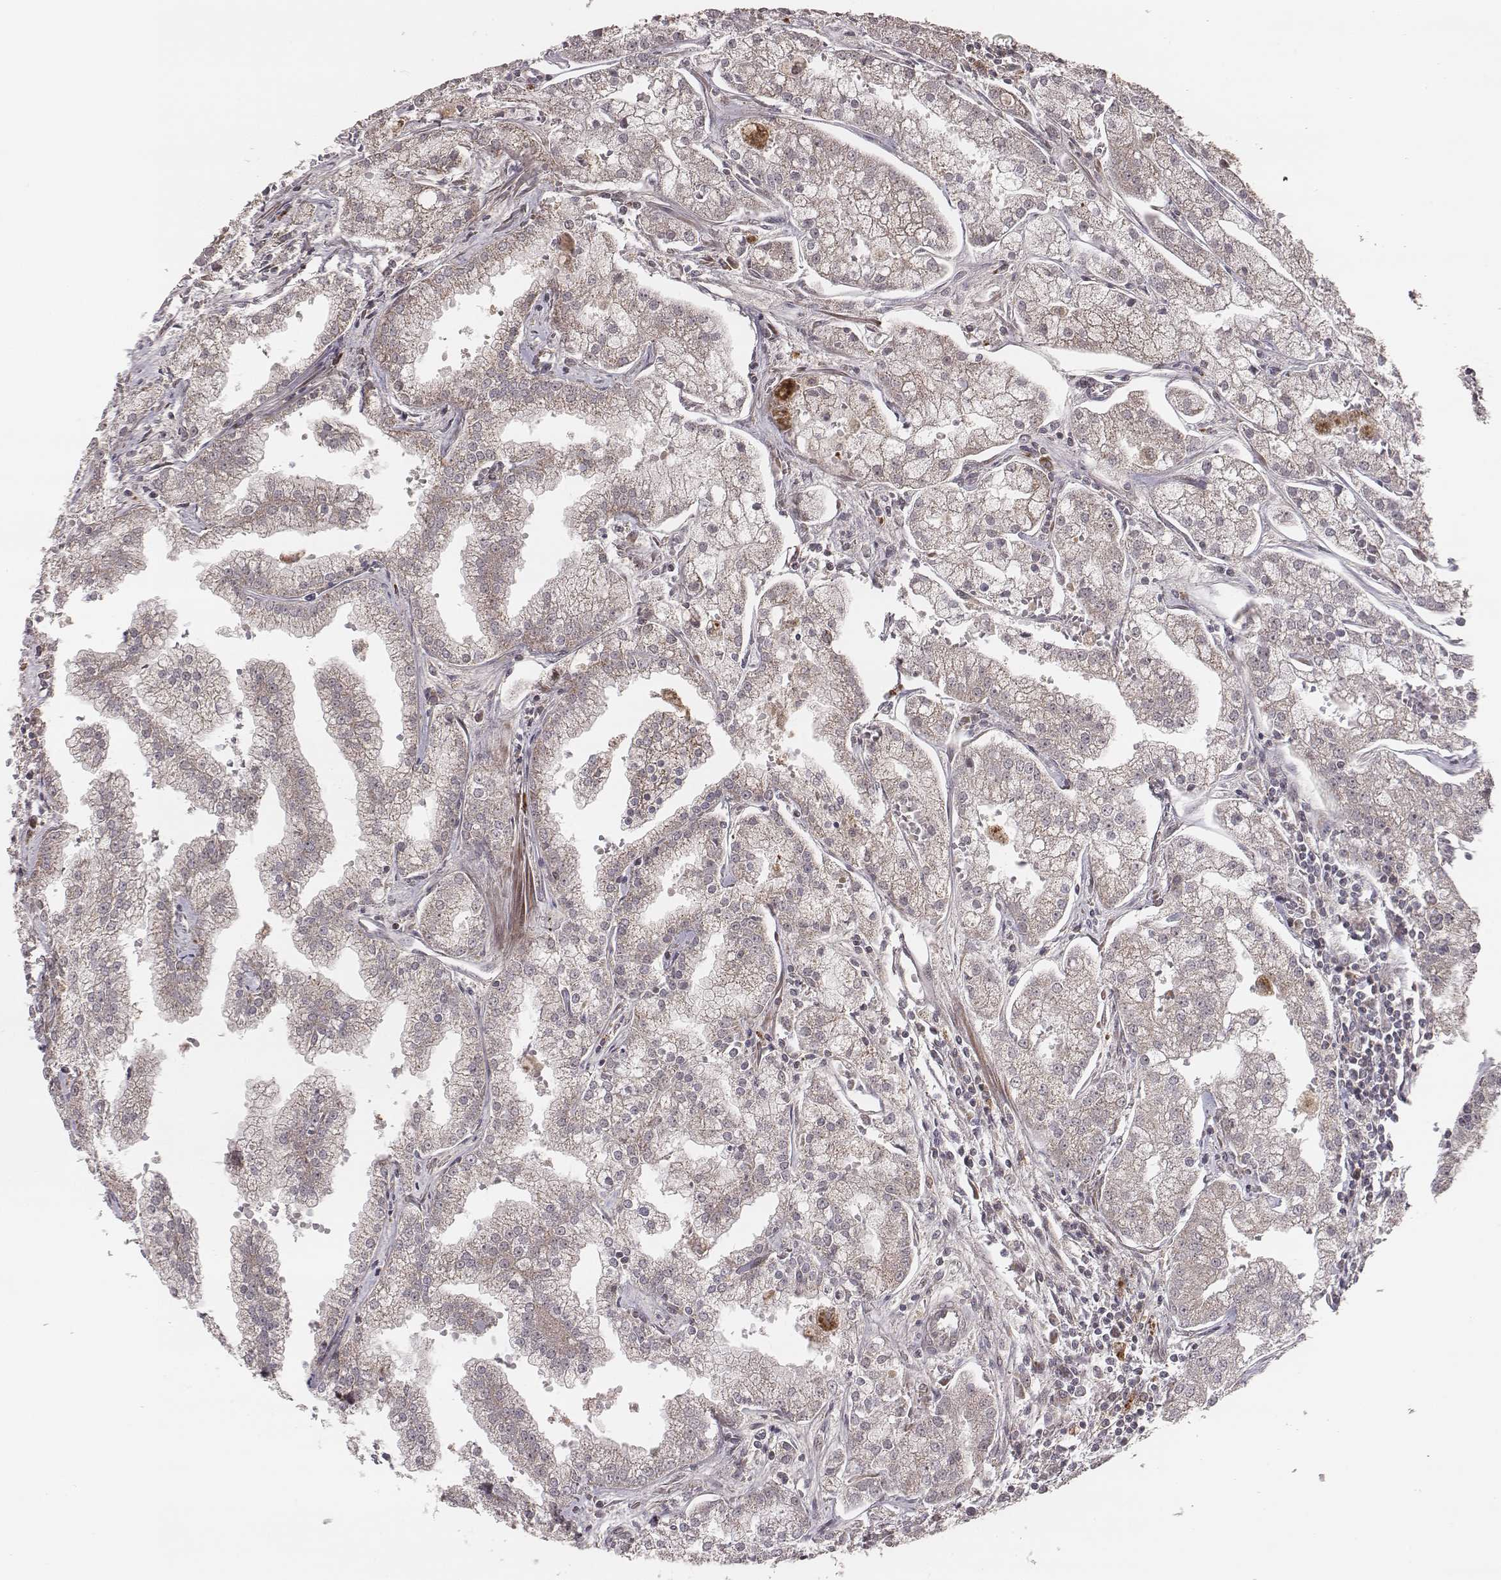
{"staining": {"intensity": "moderate", "quantity": "25%-75%", "location": "cytoplasmic/membranous"}, "tissue": "prostate cancer", "cell_type": "Tumor cells", "image_type": "cancer", "snomed": [{"axis": "morphology", "description": "Adenocarcinoma, NOS"}, {"axis": "topography", "description": "Prostate"}], "caption": "Immunohistochemistry (IHC) histopathology image of human prostate cancer (adenocarcinoma) stained for a protein (brown), which shows medium levels of moderate cytoplasmic/membranous positivity in approximately 25%-75% of tumor cells.", "gene": "ZDHHC21", "patient": {"sex": "male", "age": 70}}